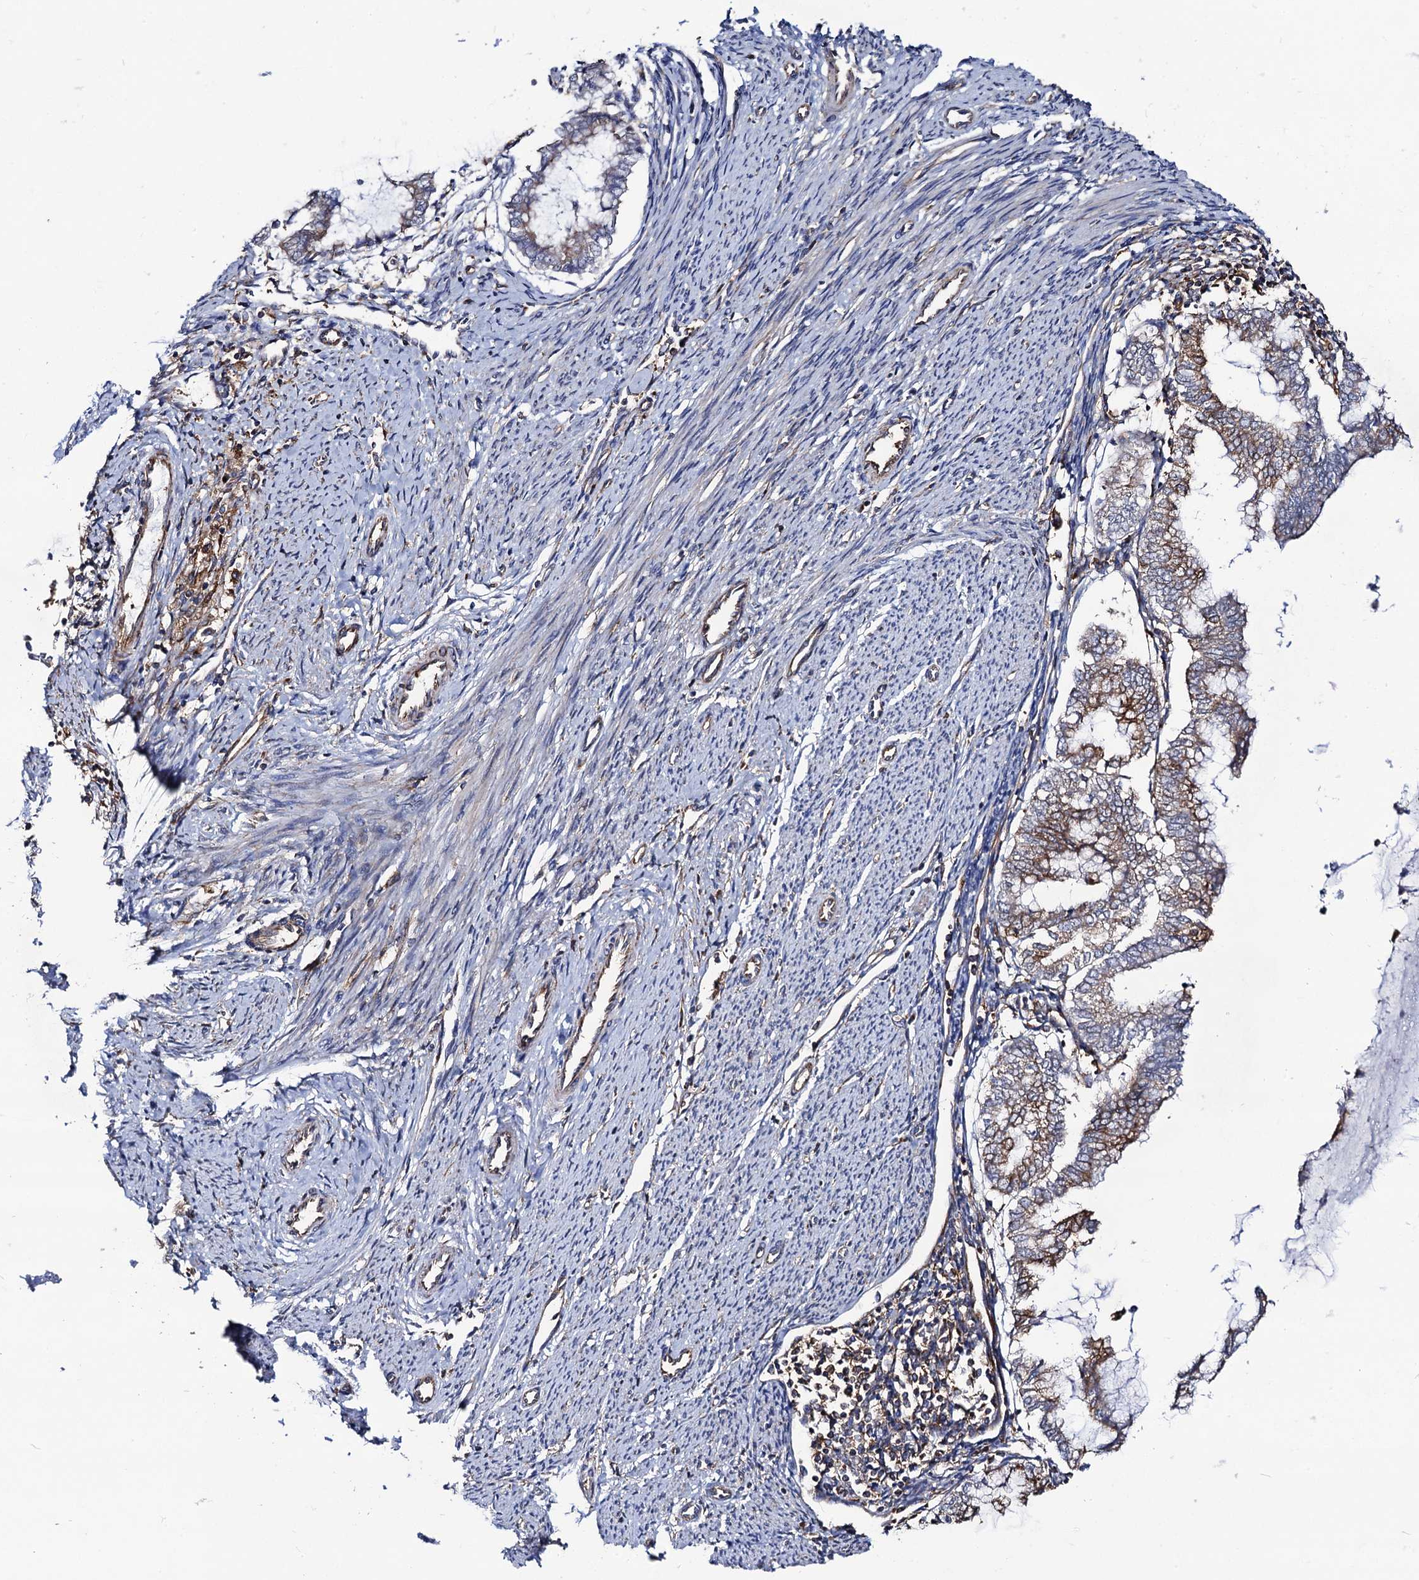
{"staining": {"intensity": "moderate", "quantity": "25%-75%", "location": "cytoplasmic/membranous"}, "tissue": "endometrial cancer", "cell_type": "Tumor cells", "image_type": "cancer", "snomed": [{"axis": "morphology", "description": "Adenocarcinoma, NOS"}, {"axis": "topography", "description": "Endometrium"}], "caption": "Immunohistochemical staining of adenocarcinoma (endometrial) shows medium levels of moderate cytoplasmic/membranous protein expression in about 25%-75% of tumor cells.", "gene": "DYDC1", "patient": {"sex": "female", "age": 79}}